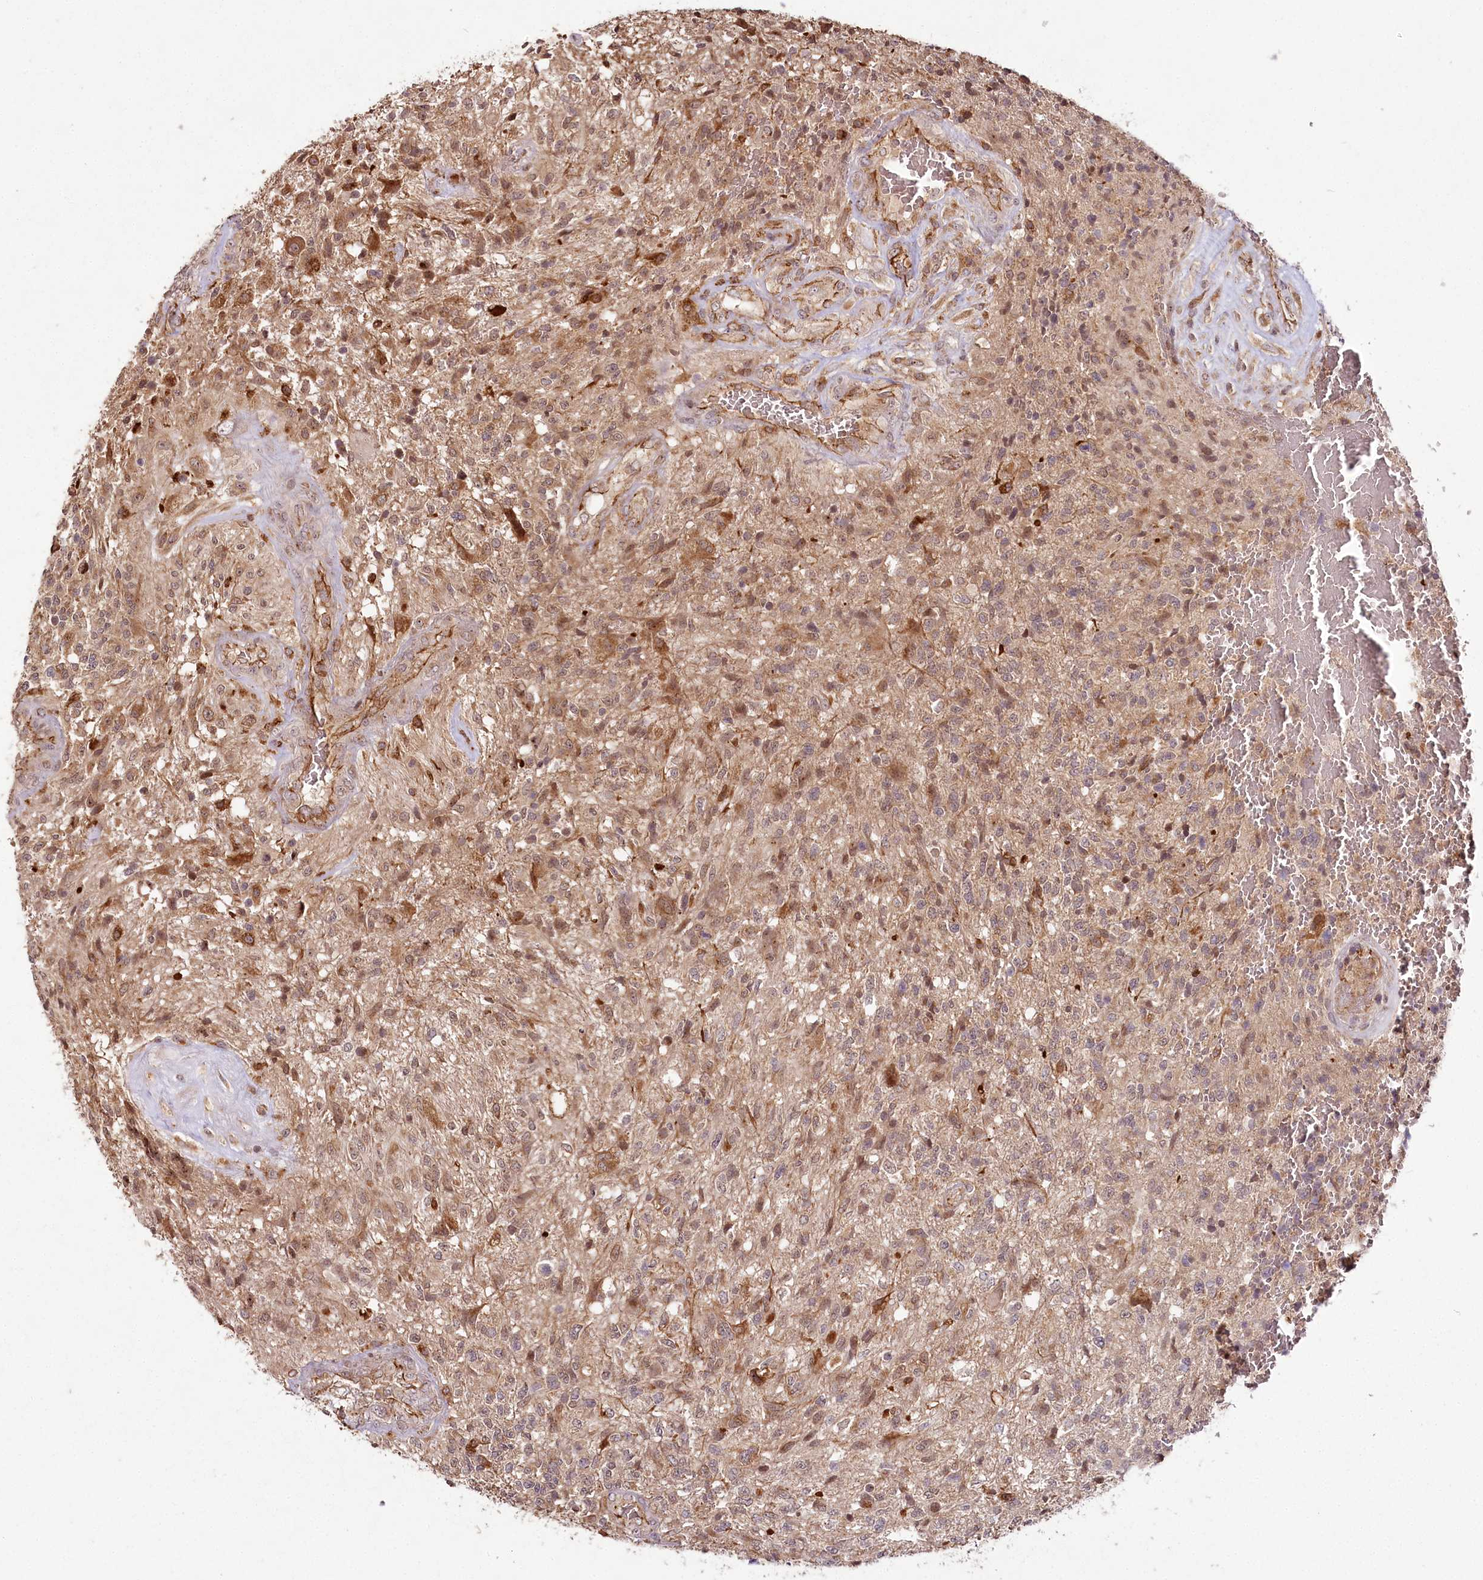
{"staining": {"intensity": "weak", "quantity": "25%-75%", "location": "cytoplasmic/membranous"}, "tissue": "glioma", "cell_type": "Tumor cells", "image_type": "cancer", "snomed": [{"axis": "morphology", "description": "Glioma, malignant, High grade"}, {"axis": "topography", "description": "Brain"}], "caption": "Weak cytoplasmic/membranous protein expression is seen in approximately 25%-75% of tumor cells in malignant high-grade glioma.", "gene": "ALKBH8", "patient": {"sex": "male", "age": 56}}